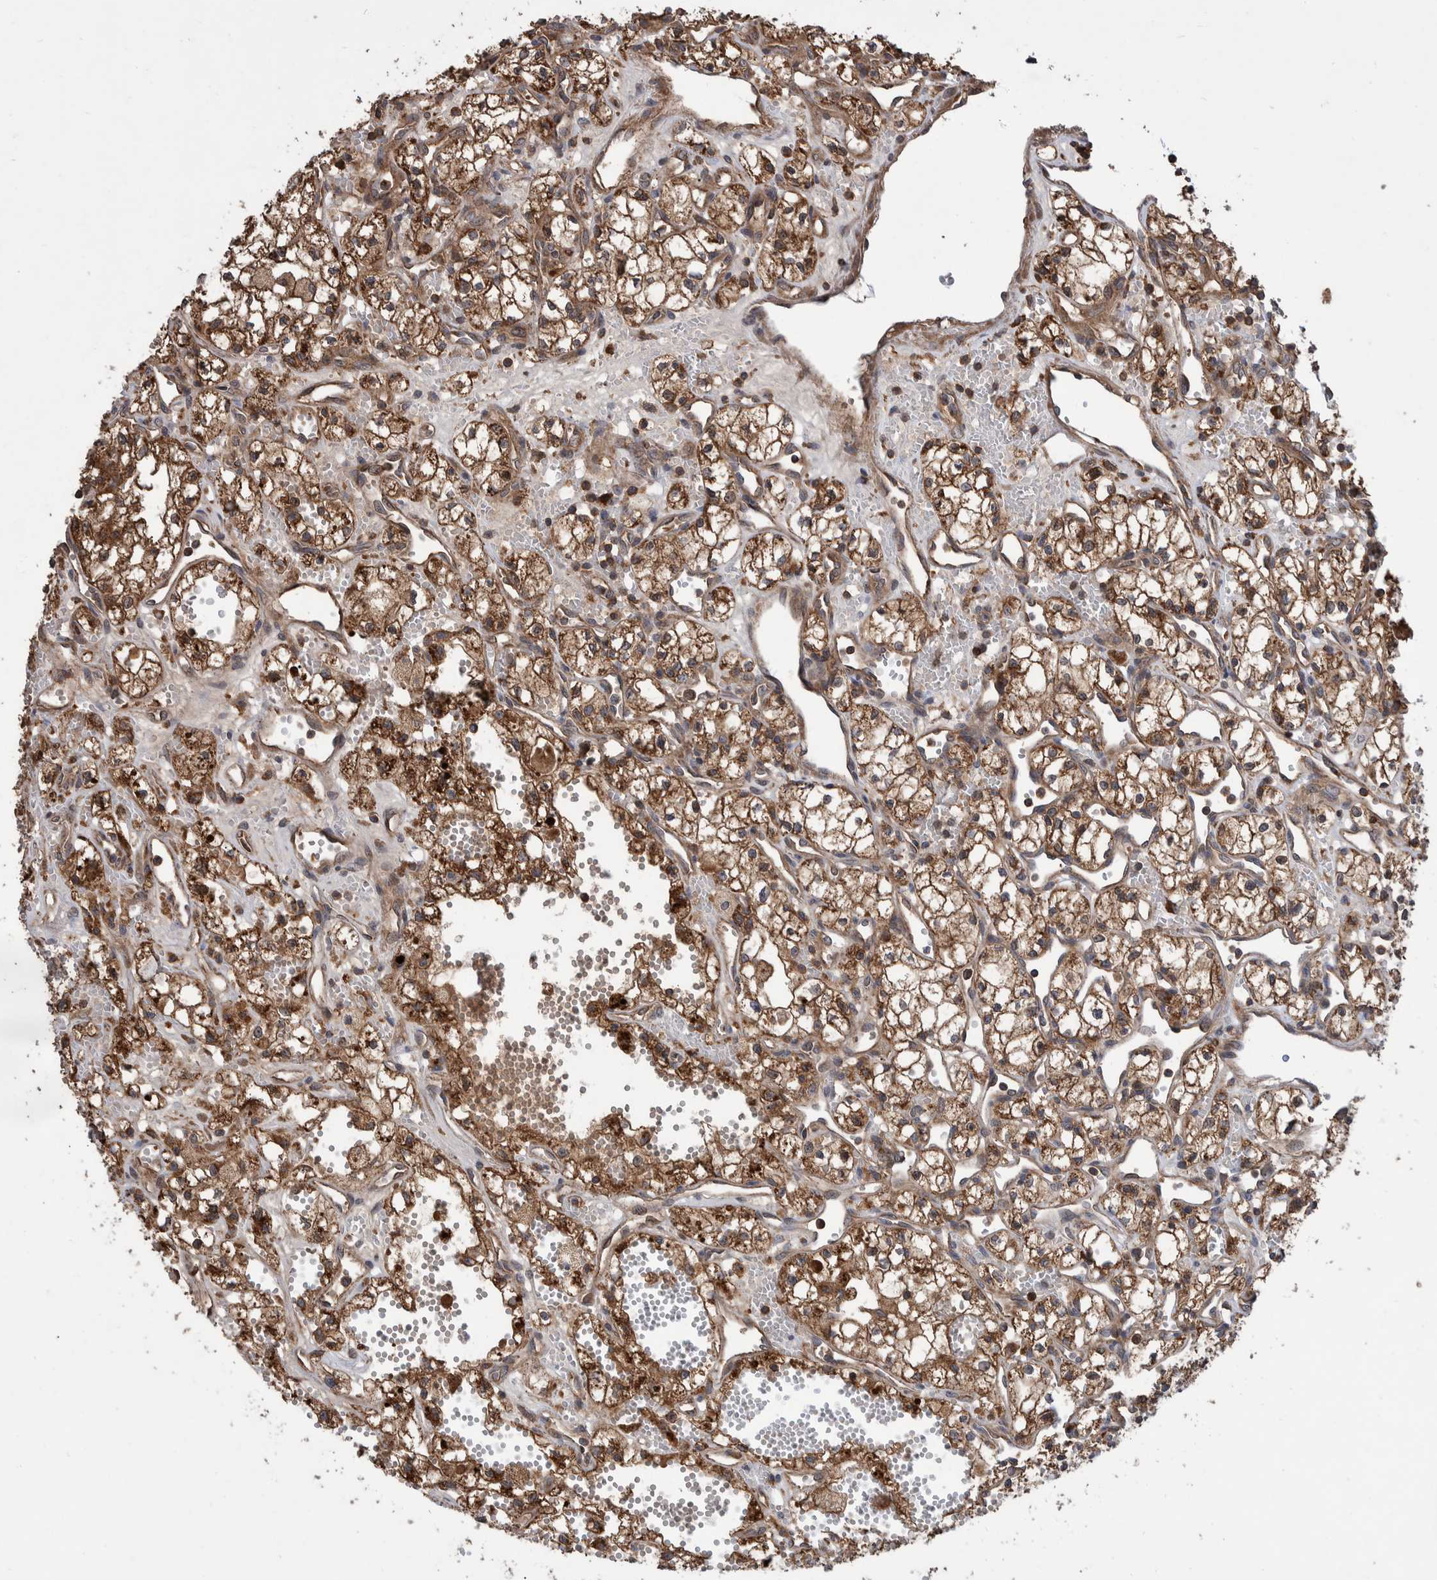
{"staining": {"intensity": "moderate", "quantity": ">75%", "location": "cytoplasmic/membranous"}, "tissue": "renal cancer", "cell_type": "Tumor cells", "image_type": "cancer", "snomed": [{"axis": "morphology", "description": "Adenocarcinoma, NOS"}, {"axis": "topography", "description": "Kidney"}], "caption": "Immunohistochemical staining of renal cancer shows medium levels of moderate cytoplasmic/membranous protein positivity in approximately >75% of tumor cells.", "gene": "VBP1", "patient": {"sex": "male", "age": 59}}